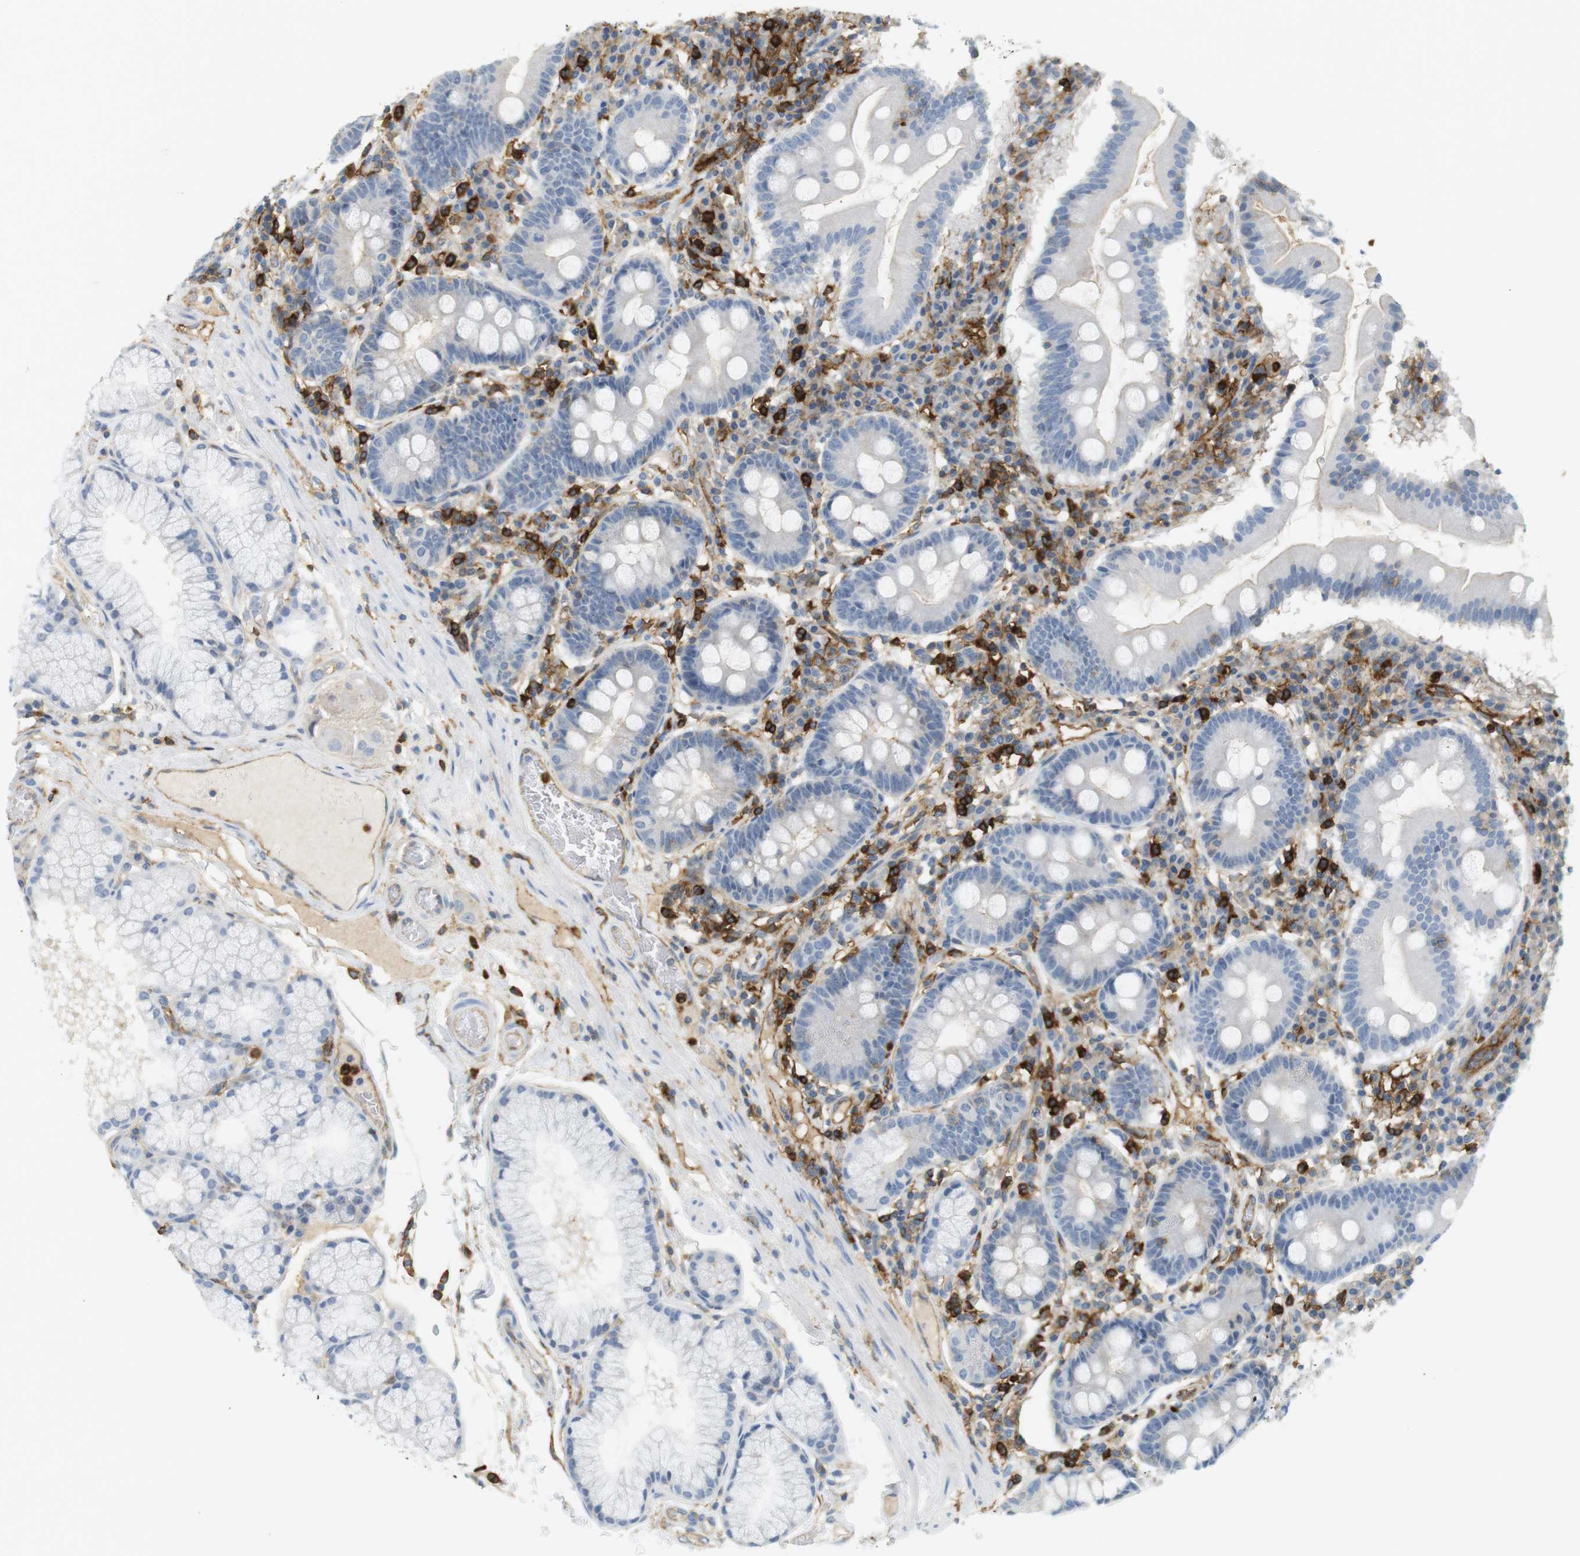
{"staining": {"intensity": "negative", "quantity": "none", "location": "none"}, "tissue": "duodenum", "cell_type": "Glandular cells", "image_type": "normal", "snomed": [{"axis": "morphology", "description": "Normal tissue, NOS"}, {"axis": "topography", "description": "Duodenum"}], "caption": "Duodenum stained for a protein using IHC demonstrates no staining glandular cells.", "gene": "SIRPA", "patient": {"sex": "male", "age": 50}}